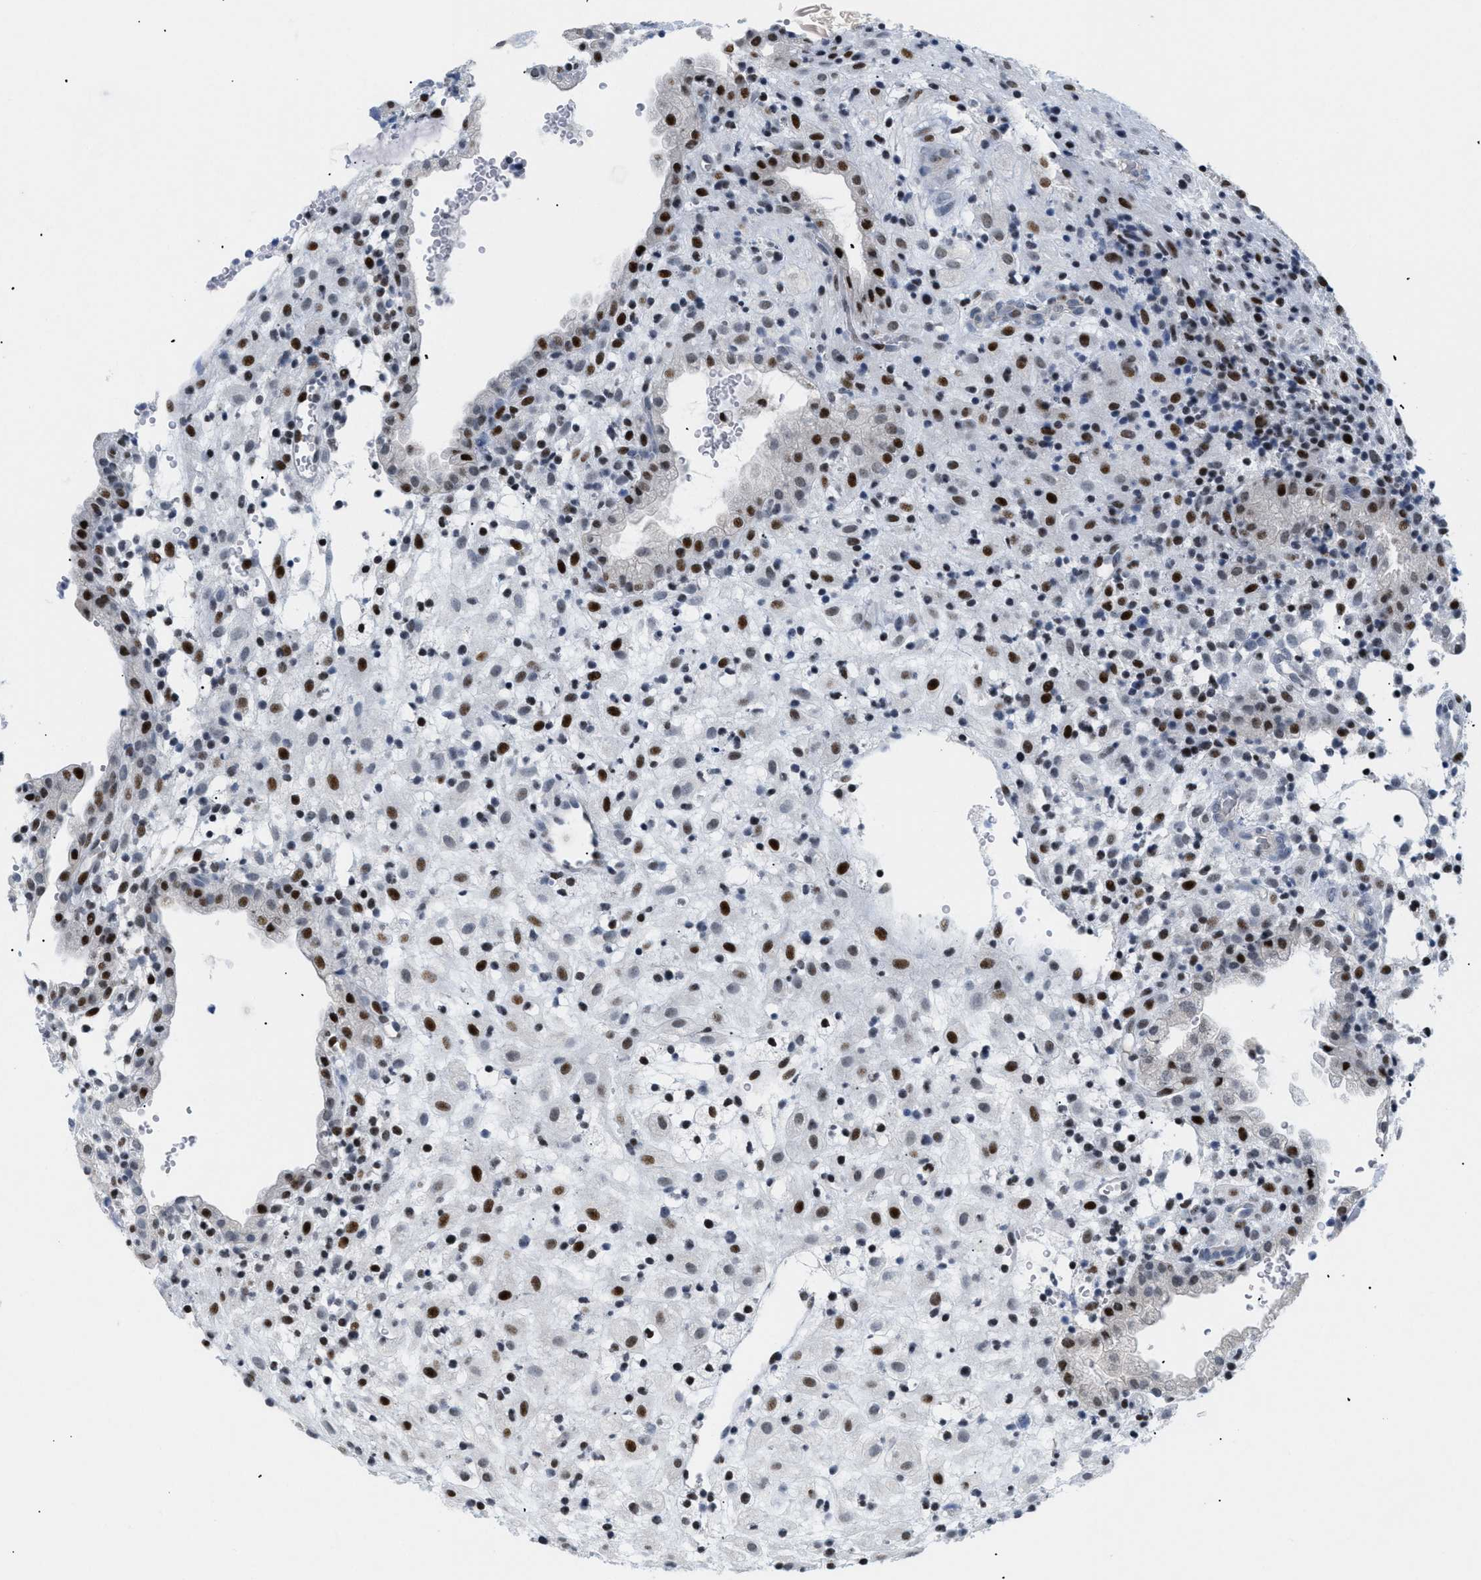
{"staining": {"intensity": "strong", "quantity": ">75%", "location": "nuclear"}, "tissue": "placenta", "cell_type": "Decidual cells", "image_type": "normal", "snomed": [{"axis": "morphology", "description": "Normal tissue, NOS"}, {"axis": "topography", "description": "Placenta"}], "caption": "This photomicrograph reveals unremarkable placenta stained with immunohistochemistry (IHC) to label a protein in brown. The nuclear of decidual cells show strong positivity for the protein. Nuclei are counter-stained blue.", "gene": "MED1", "patient": {"sex": "female", "age": 18}}